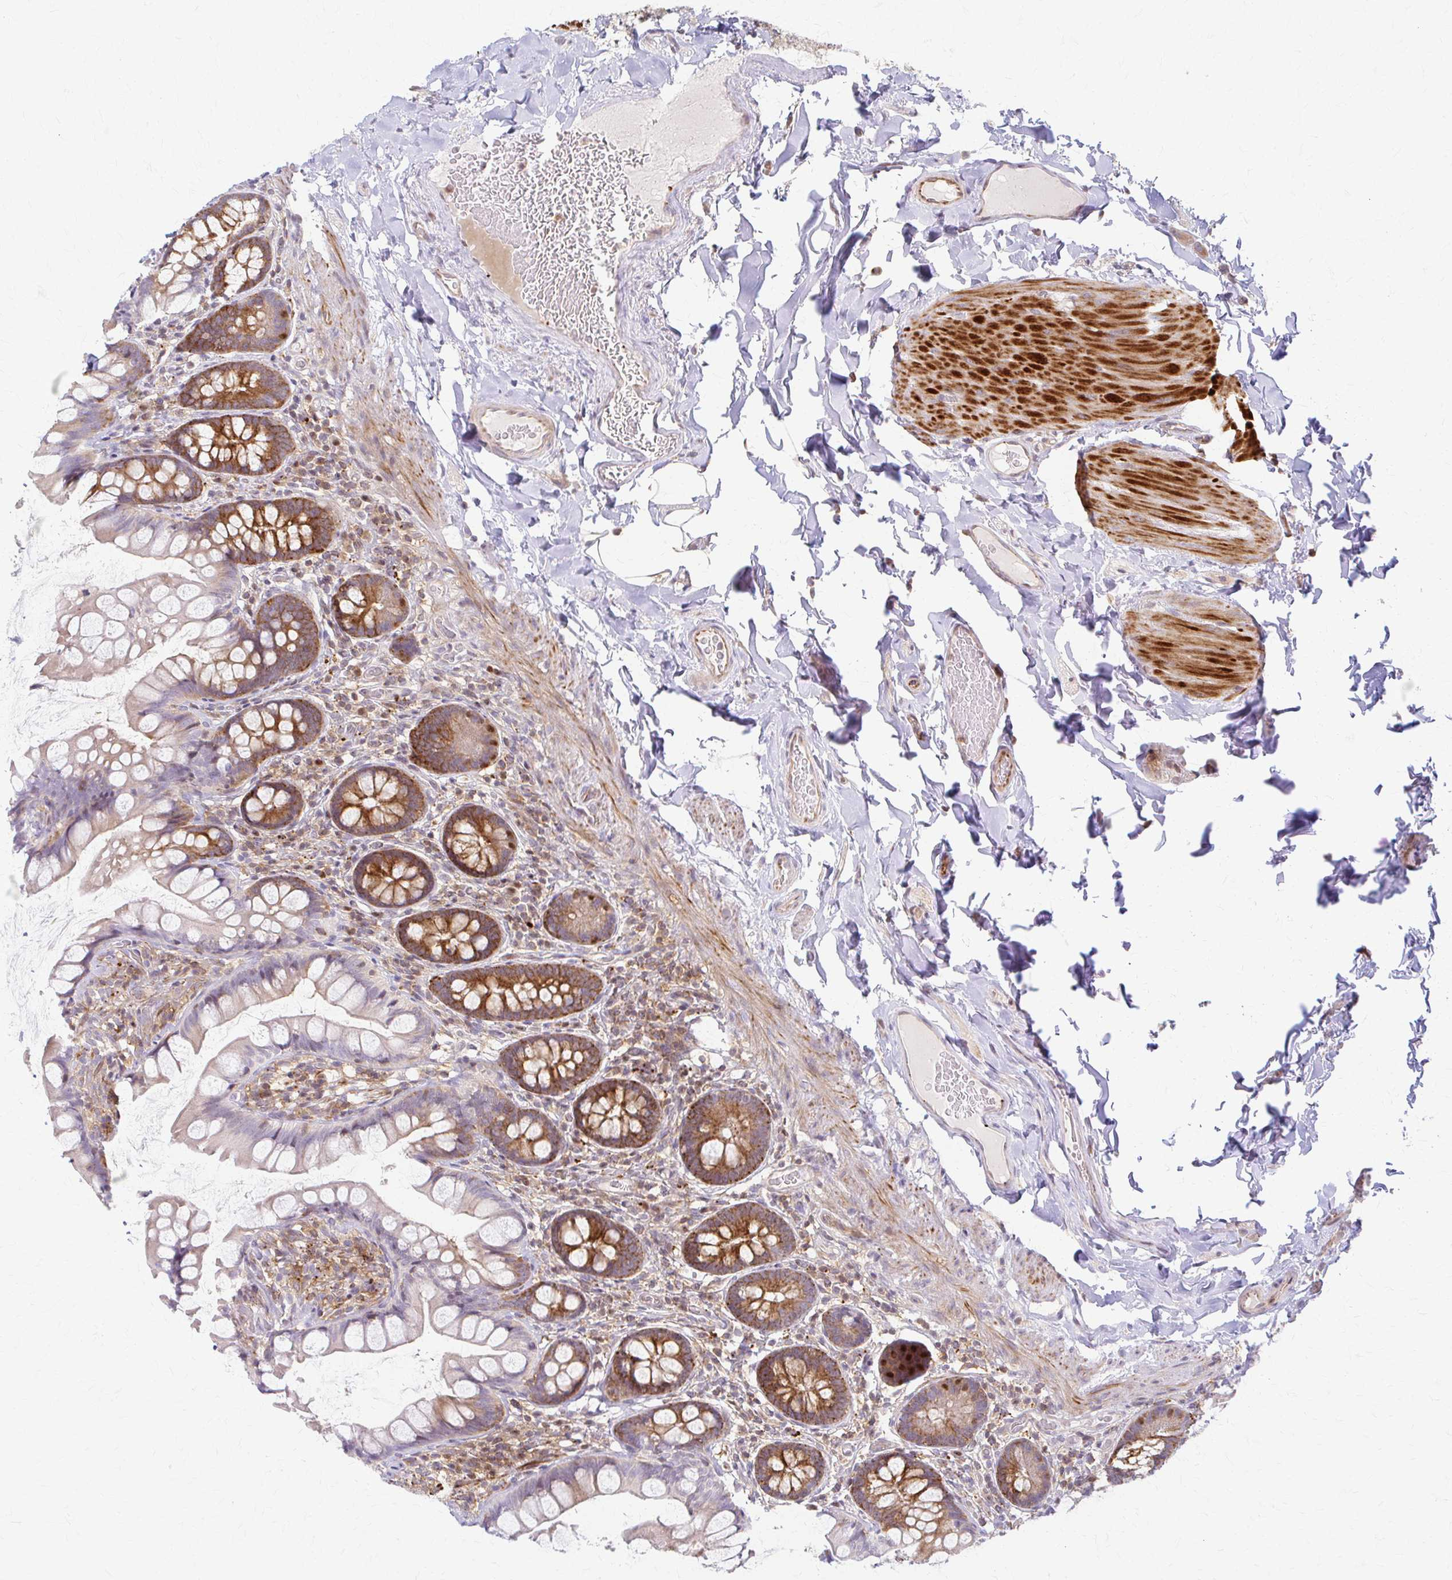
{"staining": {"intensity": "strong", "quantity": "25%-75%", "location": "cytoplasmic/membranous"}, "tissue": "small intestine", "cell_type": "Glandular cells", "image_type": "normal", "snomed": [{"axis": "morphology", "description": "Normal tissue, NOS"}, {"axis": "topography", "description": "Small intestine"}], "caption": "The micrograph displays staining of unremarkable small intestine, revealing strong cytoplasmic/membranous protein staining (brown color) within glandular cells. (DAB IHC with brightfield microscopy, high magnification).", "gene": "ARHGAP35", "patient": {"sex": "male", "age": 70}}